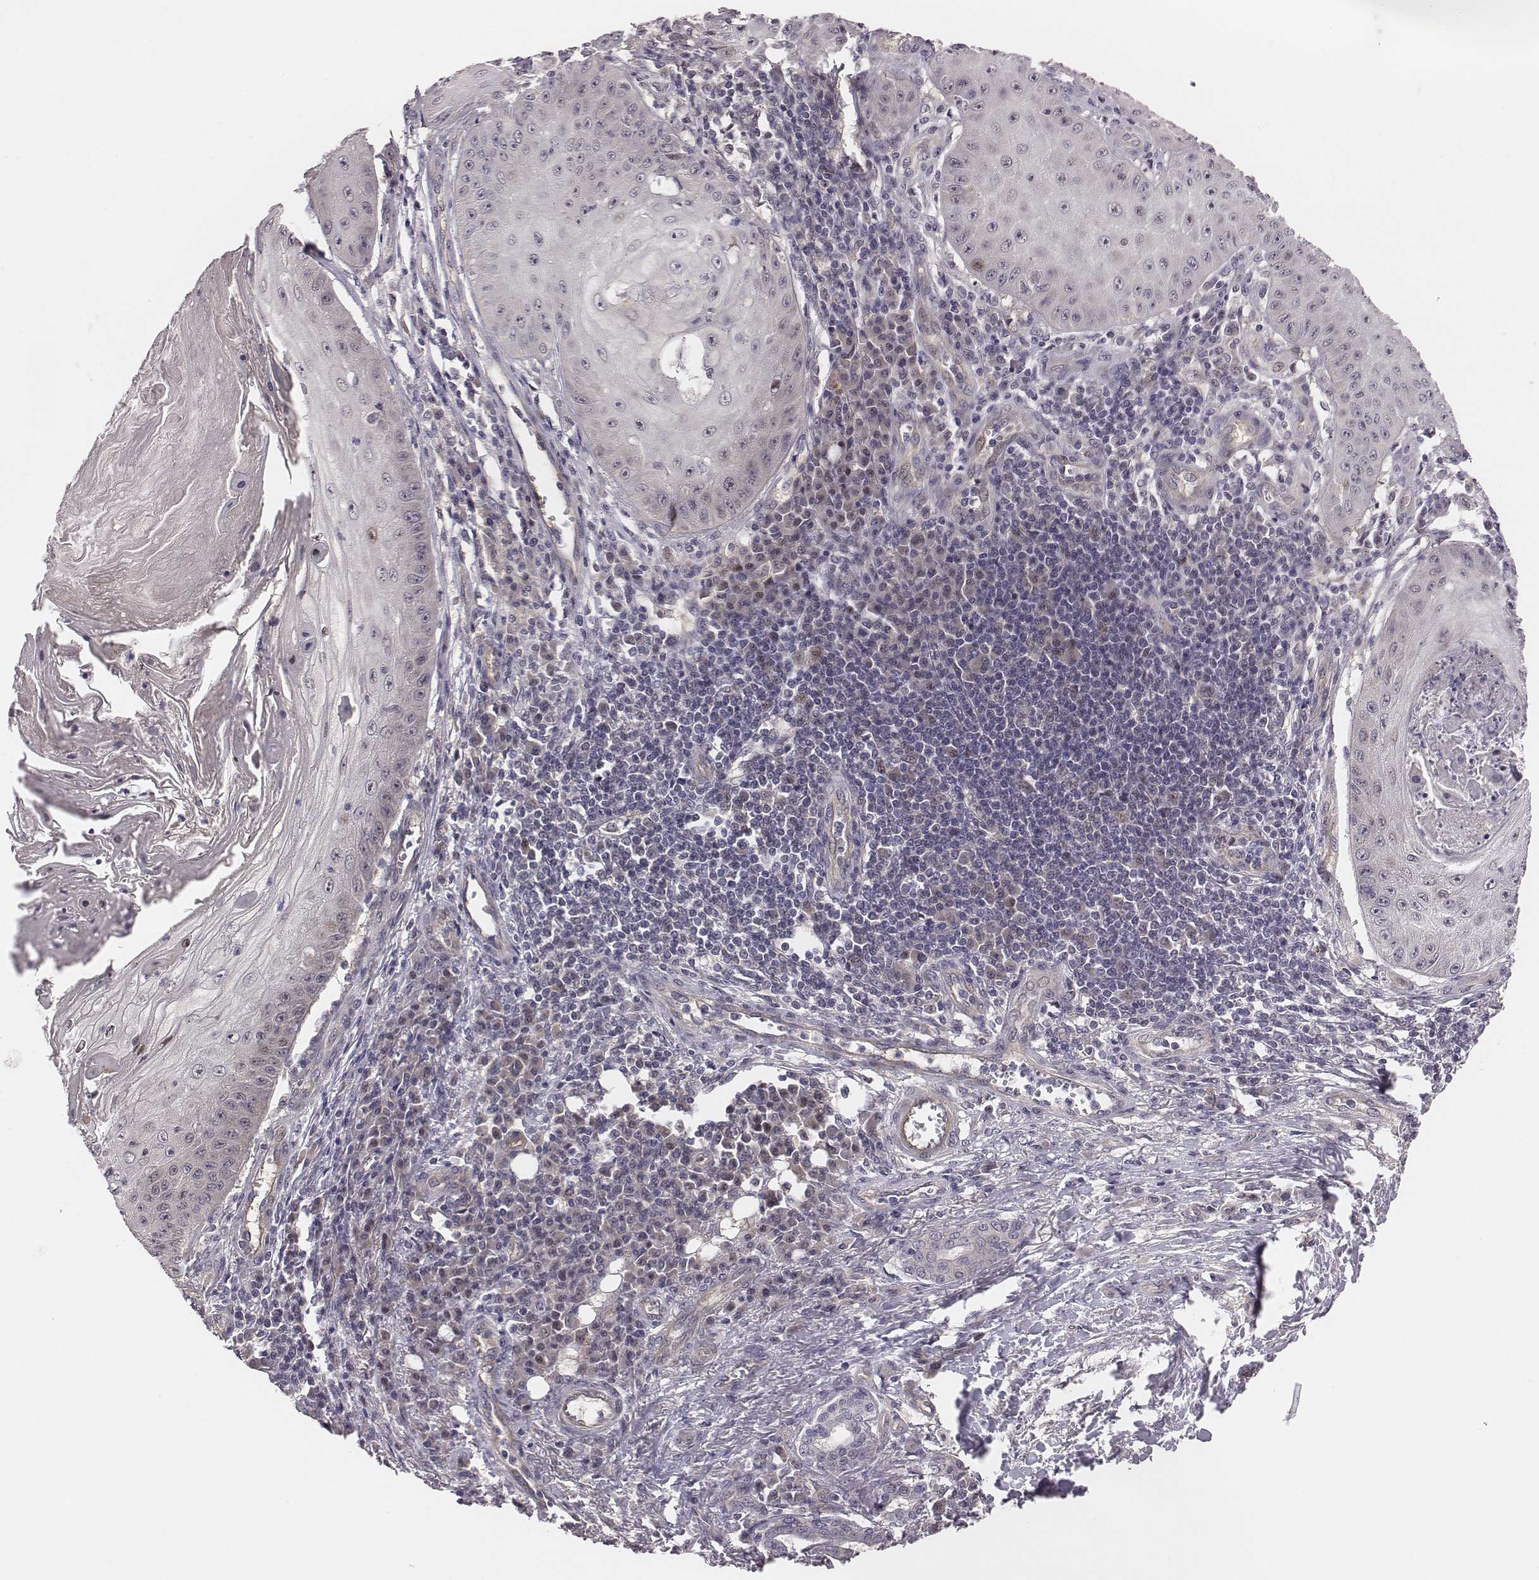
{"staining": {"intensity": "negative", "quantity": "none", "location": "none"}, "tissue": "skin cancer", "cell_type": "Tumor cells", "image_type": "cancer", "snomed": [{"axis": "morphology", "description": "Squamous cell carcinoma, NOS"}, {"axis": "topography", "description": "Skin"}], "caption": "Immunohistochemical staining of human skin cancer reveals no significant positivity in tumor cells.", "gene": "SMURF2", "patient": {"sex": "male", "age": 70}}